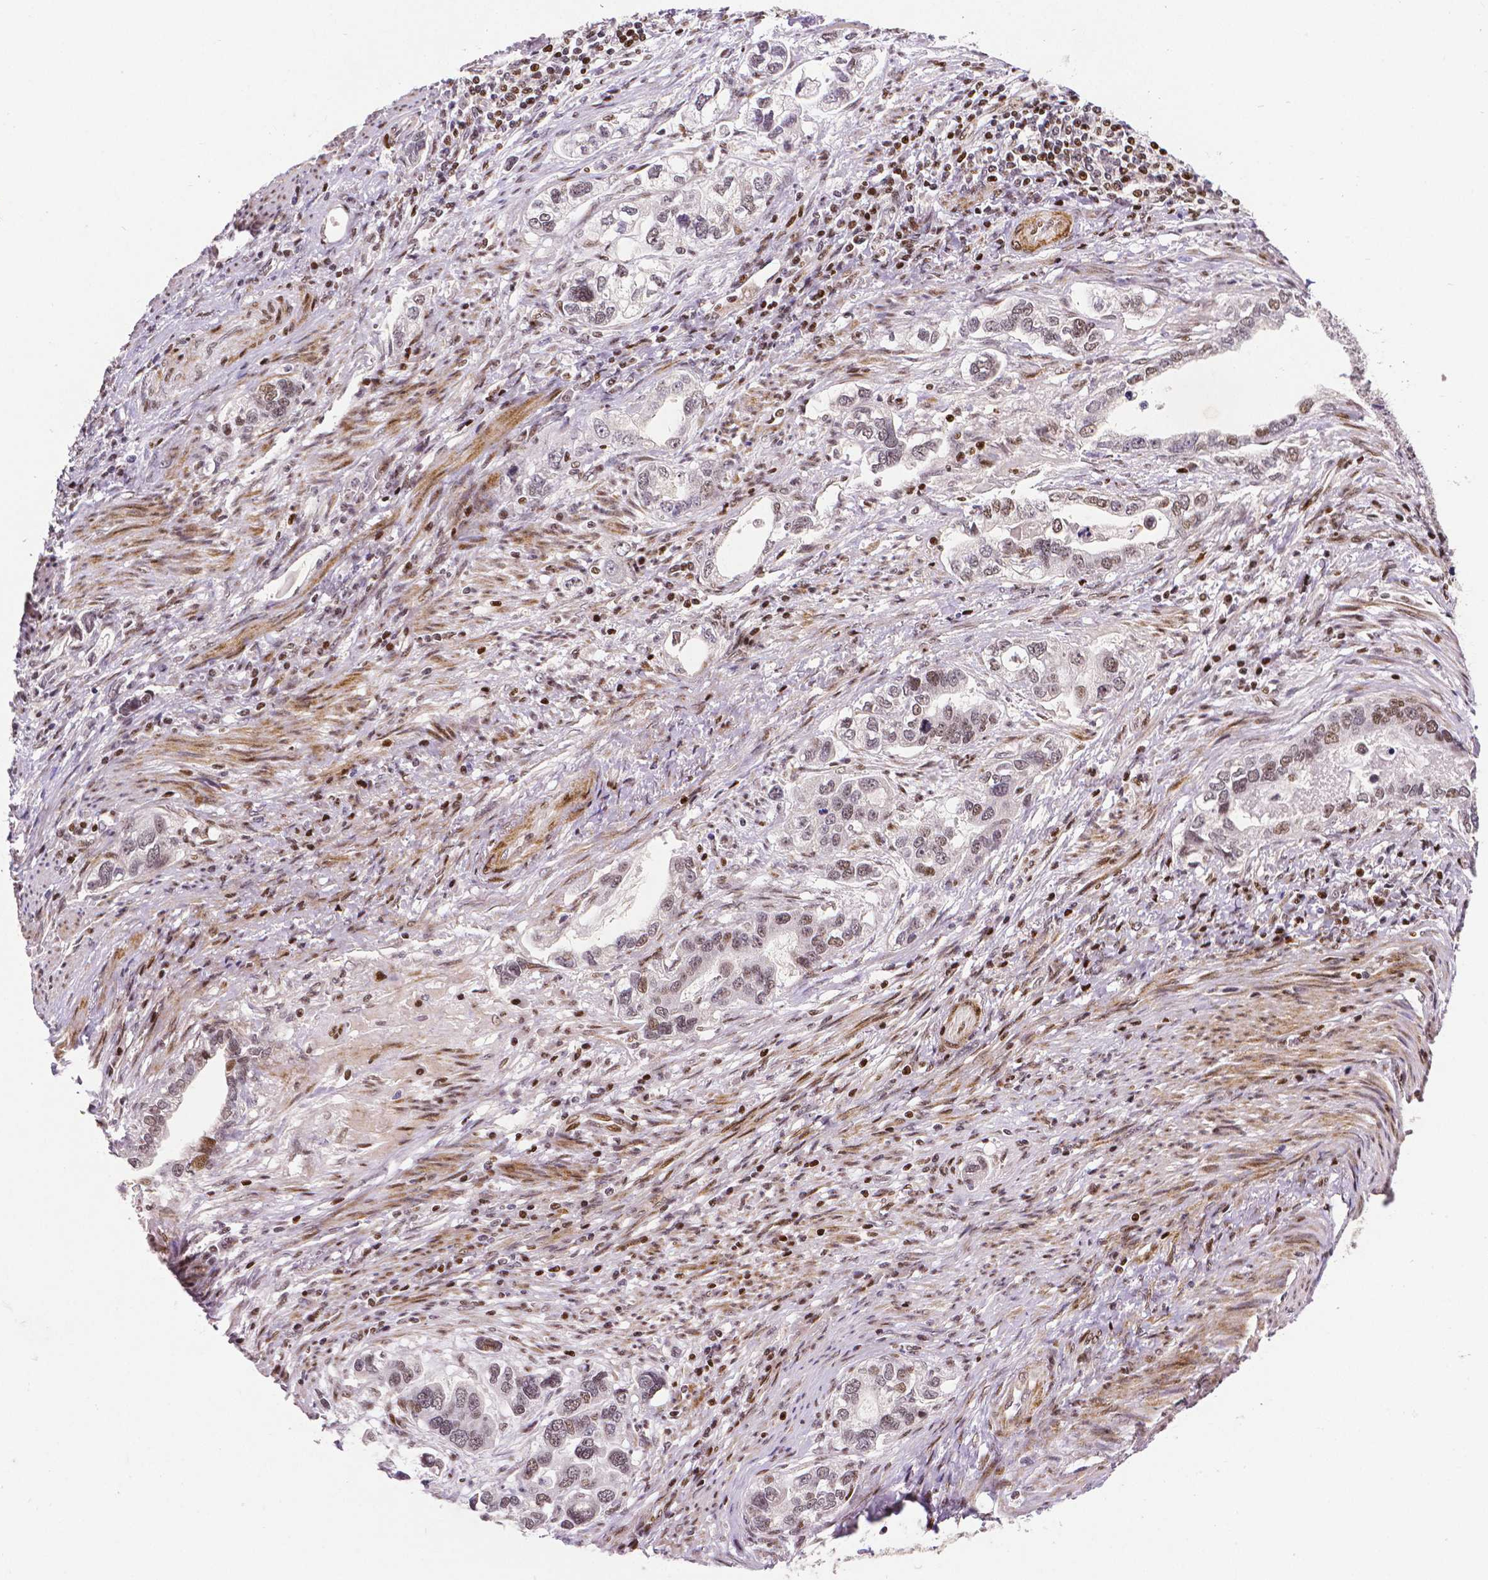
{"staining": {"intensity": "weak", "quantity": "25%-75%", "location": "nuclear"}, "tissue": "stomach cancer", "cell_type": "Tumor cells", "image_type": "cancer", "snomed": [{"axis": "morphology", "description": "Adenocarcinoma, NOS"}, {"axis": "topography", "description": "Stomach, lower"}], "caption": "About 25%-75% of tumor cells in adenocarcinoma (stomach) reveal weak nuclear protein staining as visualized by brown immunohistochemical staining.", "gene": "CTCF", "patient": {"sex": "female", "age": 93}}